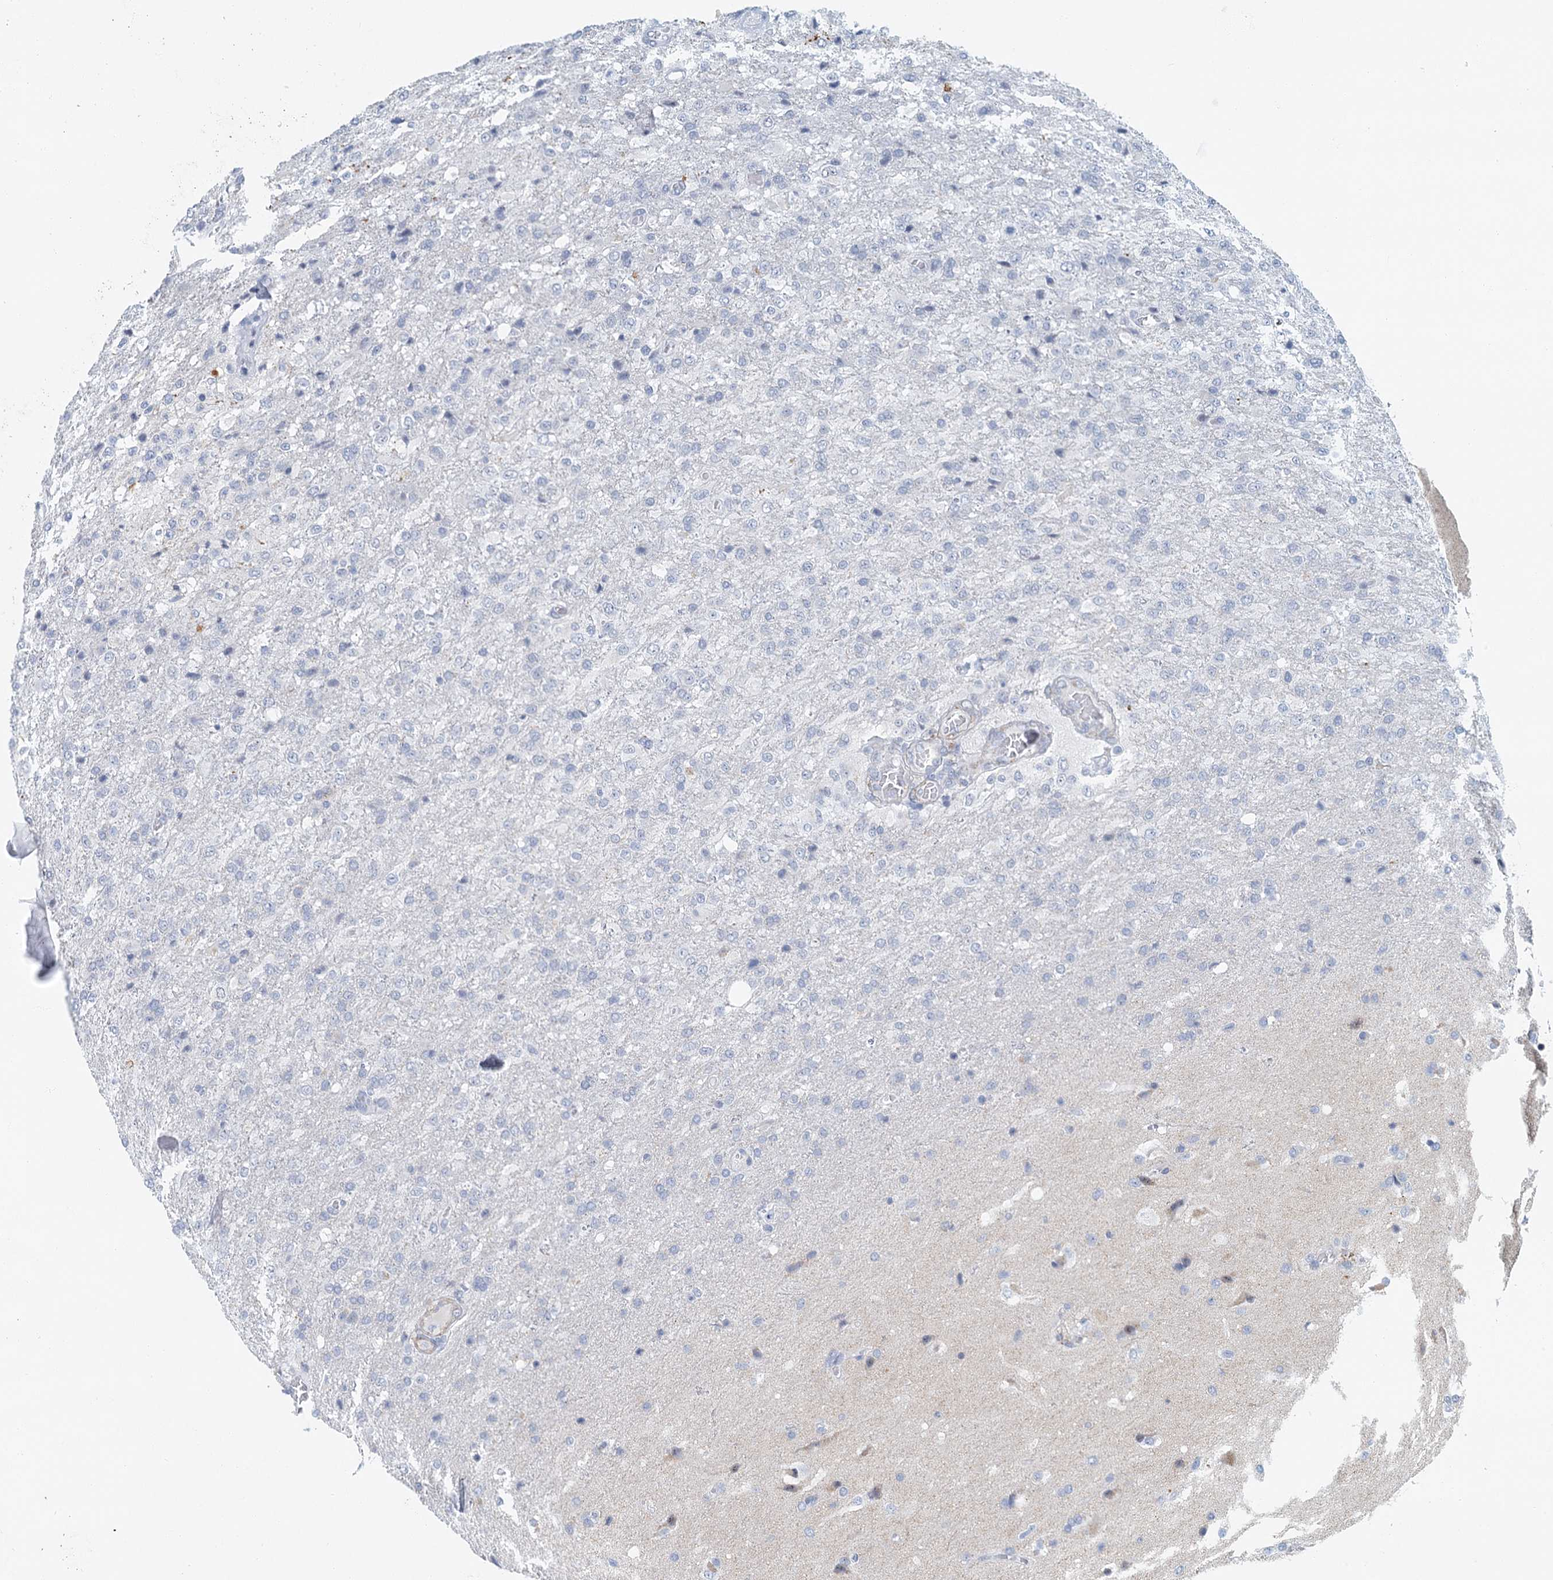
{"staining": {"intensity": "negative", "quantity": "none", "location": "none"}, "tissue": "glioma", "cell_type": "Tumor cells", "image_type": "cancer", "snomed": [{"axis": "morphology", "description": "Glioma, malignant, High grade"}, {"axis": "topography", "description": "Brain"}], "caption": "The histopathology image displays no staining of tumor cells in high-grade glioma (malignant).", "gene": "ZNF527", "patient": {"sex": "female", "age": 74}}